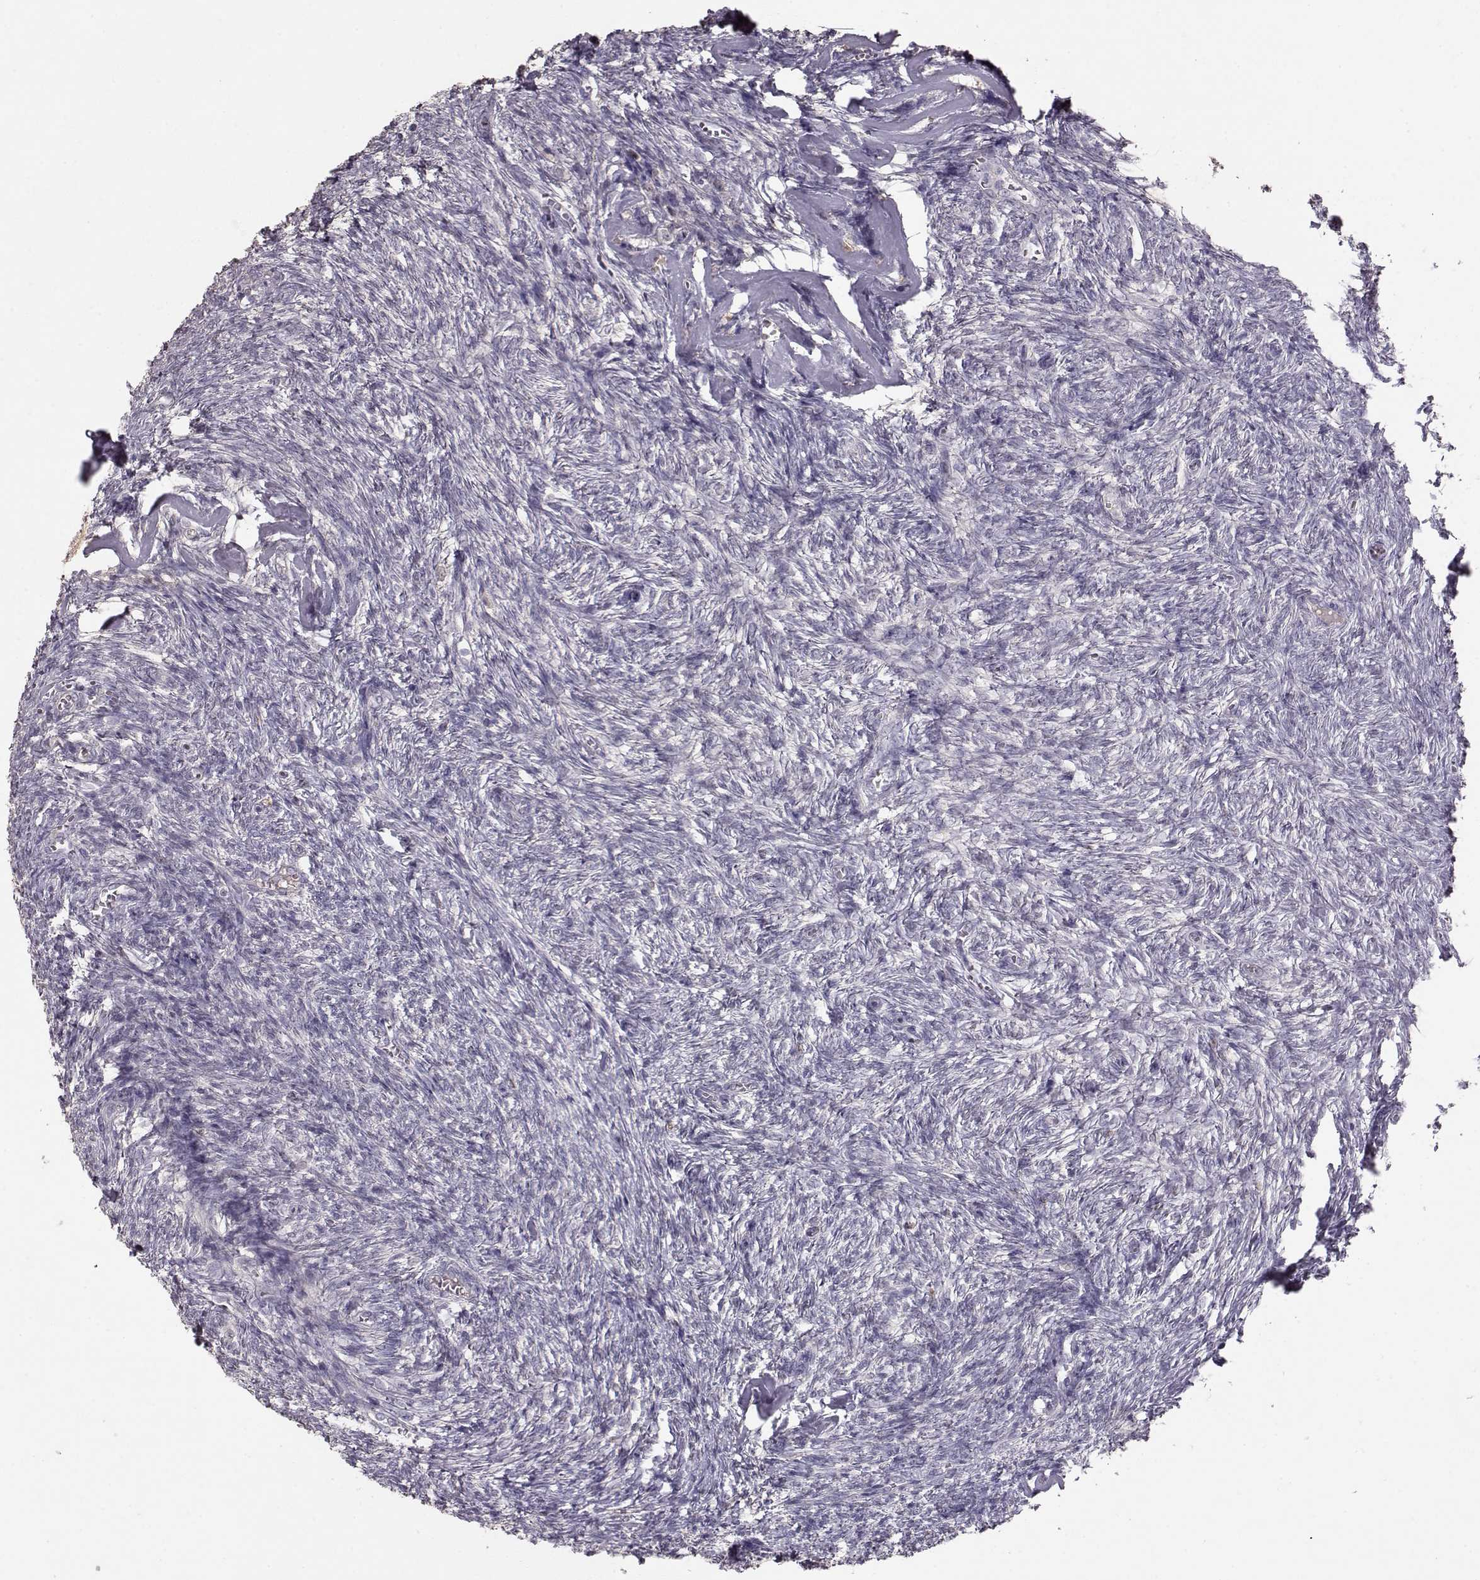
{"staining": {"intensity": "negative", "quantity": "none", "location": "none"}, "tissue": "ovary", "cell_type": "Follicle cells", "image_type": "normal", "snomed": [{"axis": "morphology", "description": "Normal tissue, NOS"}, {"axis": "topography", "description": "Ovary"}], "caption": "DAB immunohistochemical staining of benign ovary reveals no significant expression in follicle cells. (Brightfield microscopy of DAB (3,3'-diaminobenzidine) immunohistochemistry (IHC) at high magnification).", "gene": "PMCH", "patient": {"sex": "female", "age": 43}}